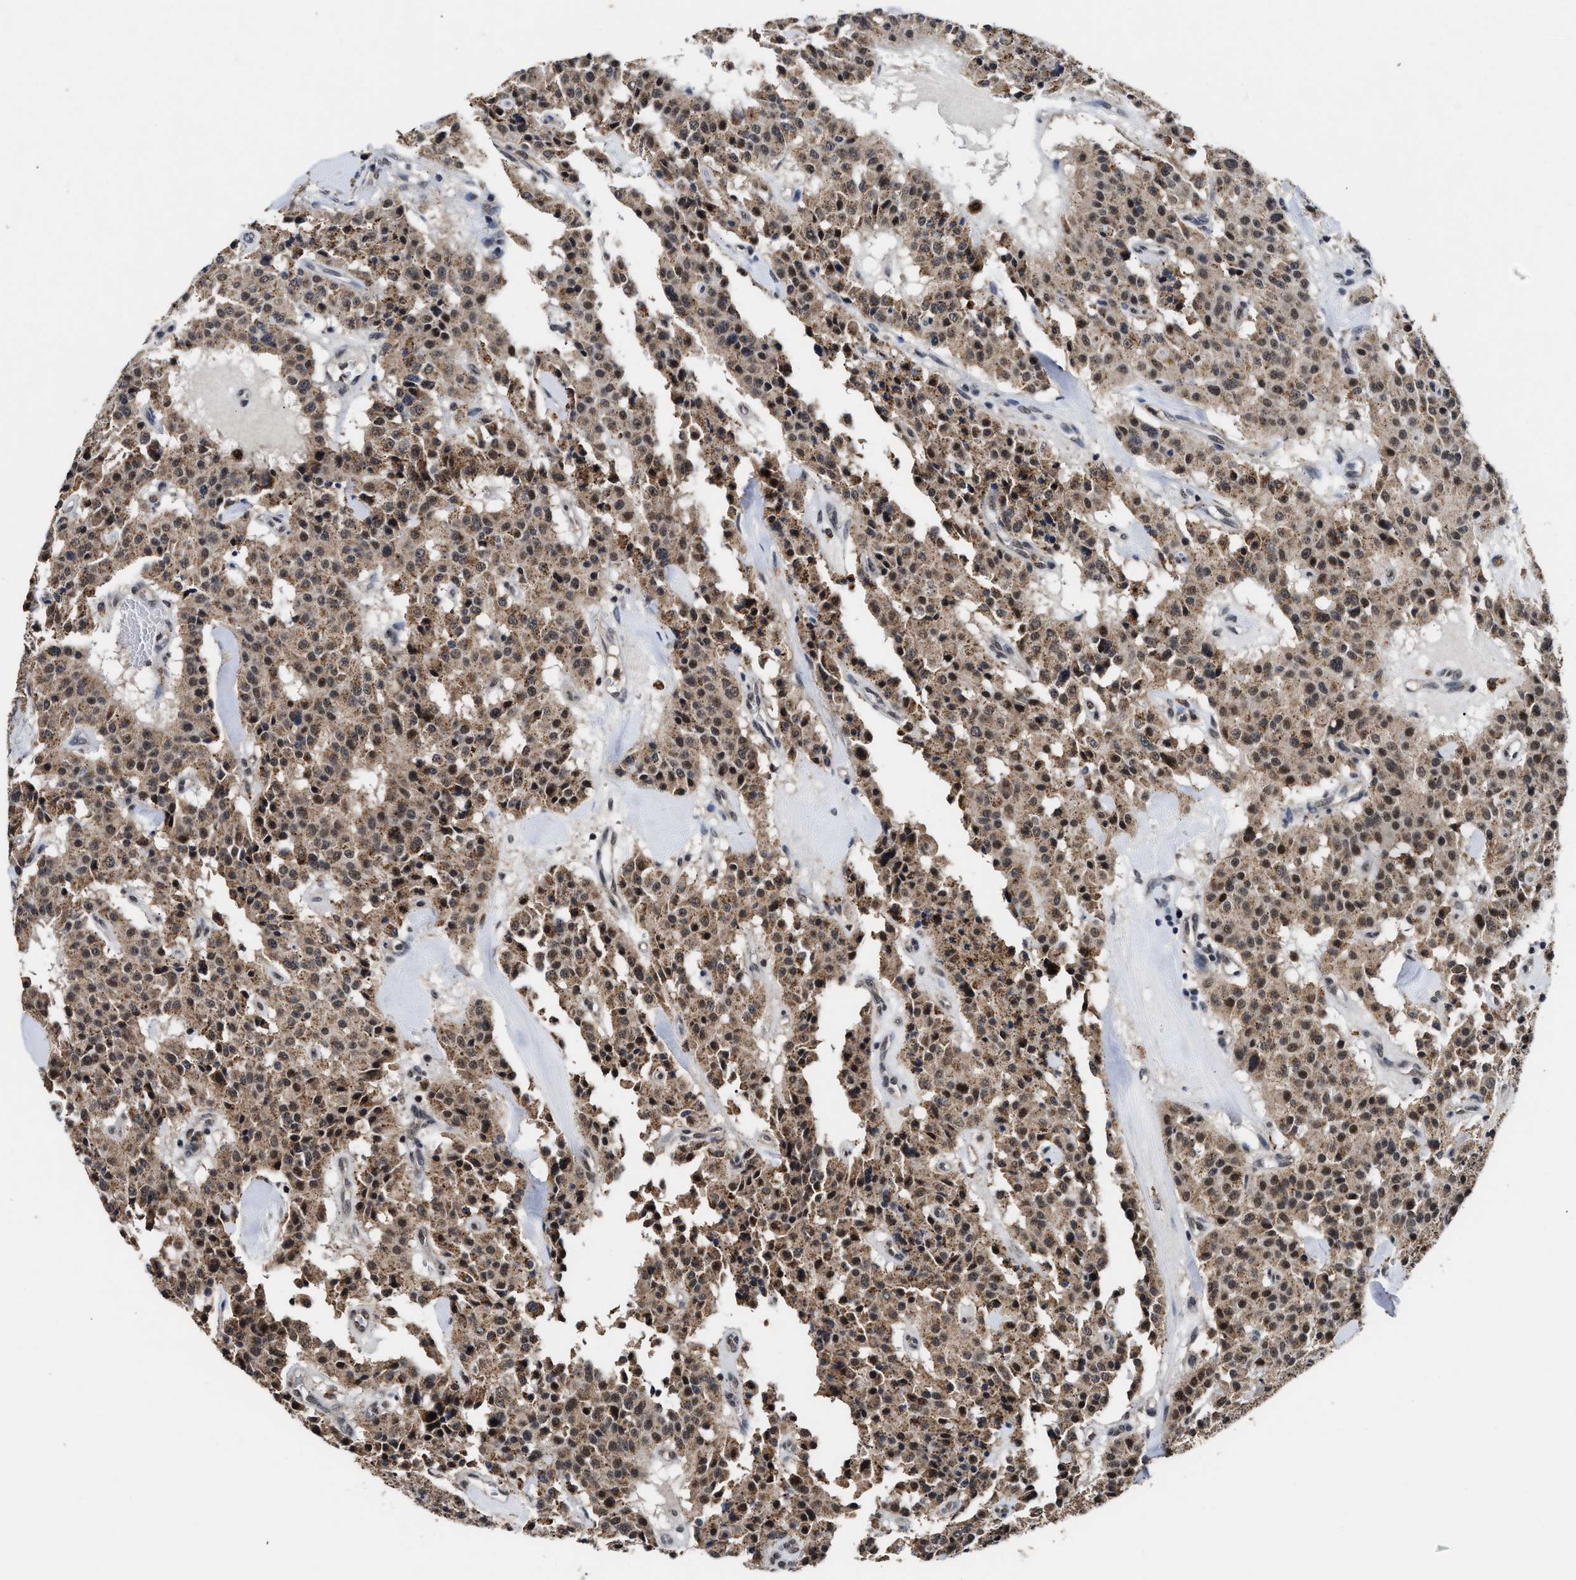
{"staining": {"intensity": "moderate", "quantity": ">75%", "location": "cytoplasmic/membranous,nuclear"}, "tissue": "carcinoid", "cell_type": "Tumor cells", "image_type": "cancer", "snomed": [{"axis": "morphology", "description": "Carcinoid, malignant, NOS"}, {"axis": "topography", "description": "Lung"}], "caption": "Moderate cytoplasmic/membranous and nuclear protein staining is present in about >75% of tumor cells in carcinoid (malignant).", "gene": "ACOX1", "patient": {"sex": "male", "age": 30}}